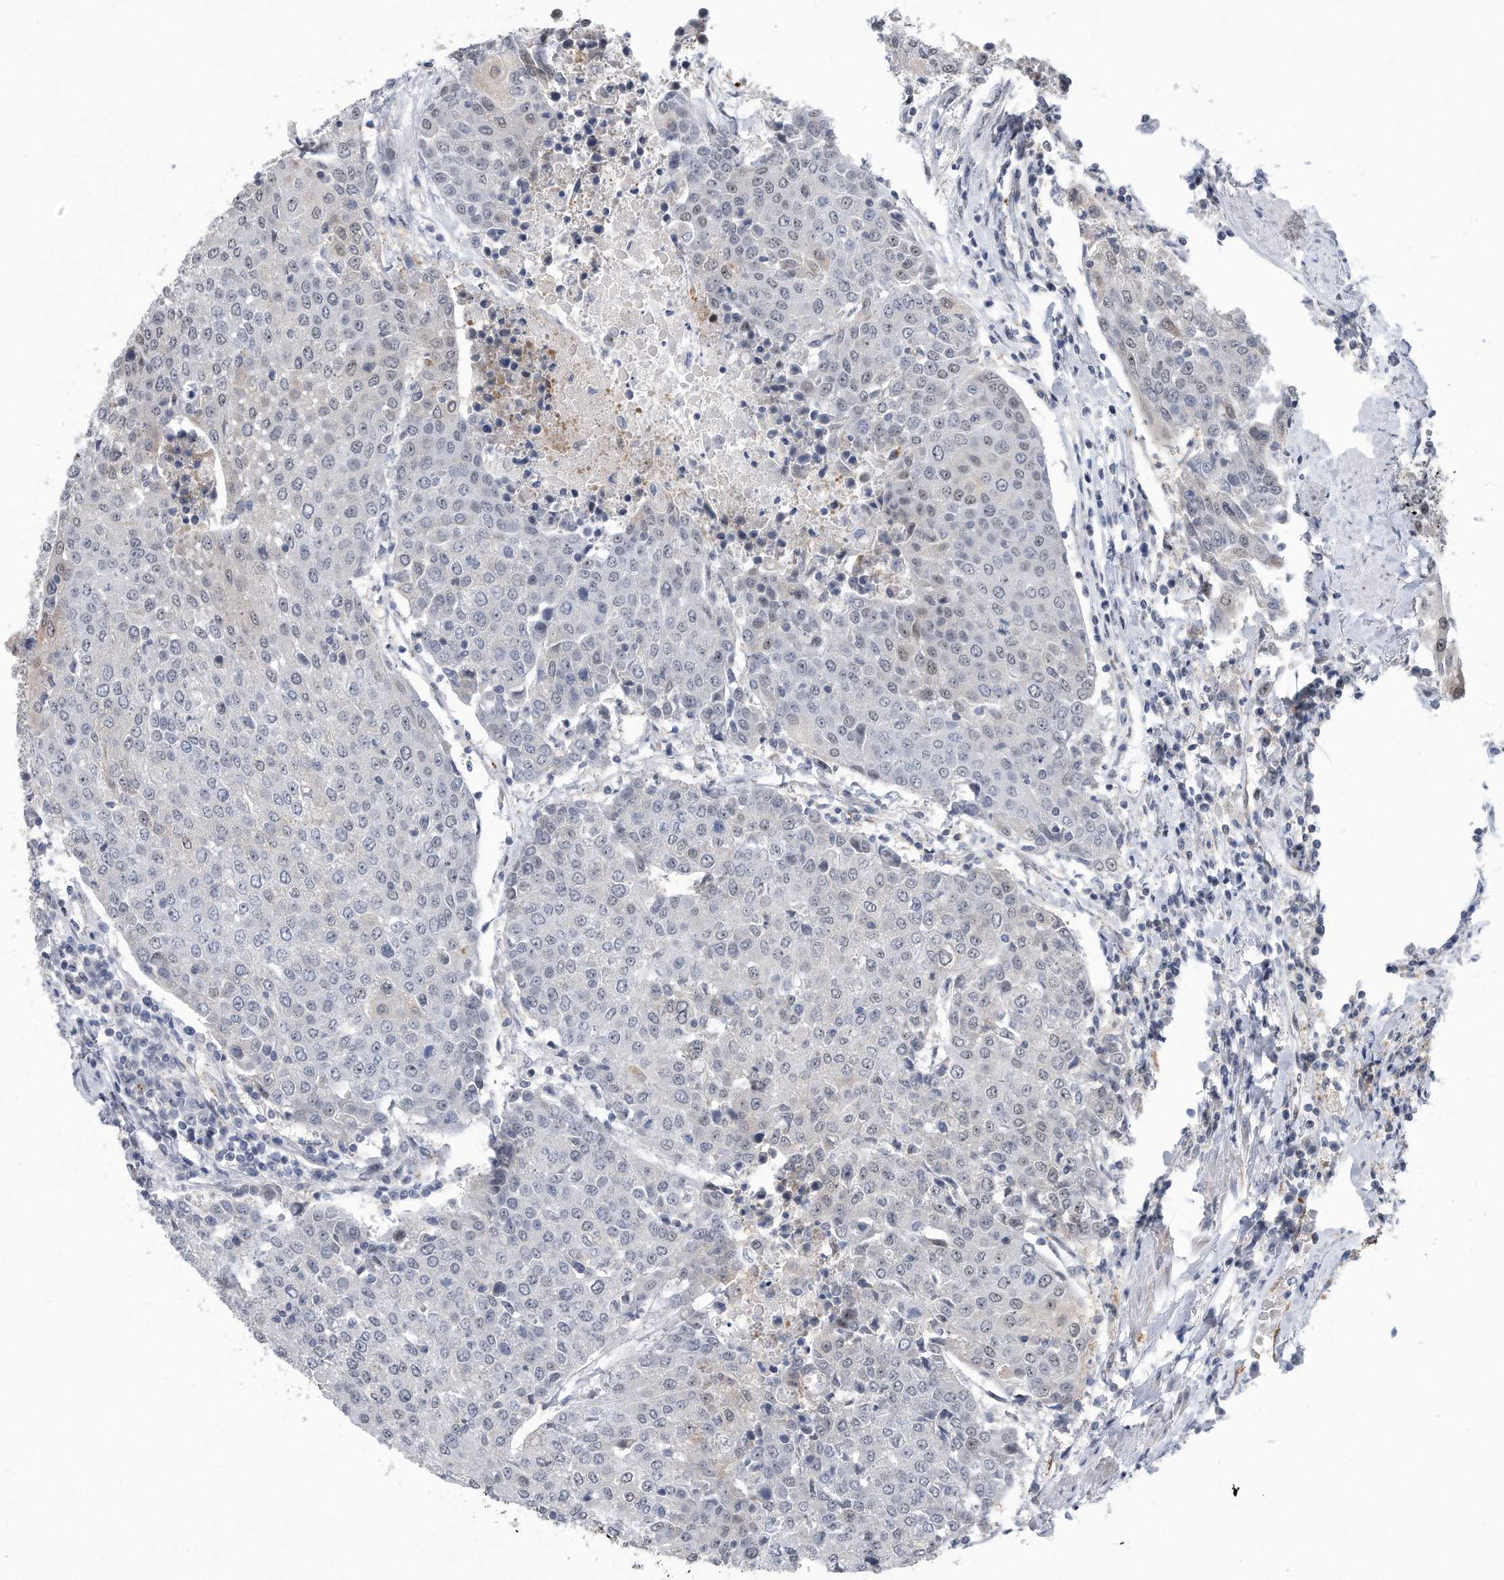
{"staining": {"intensity": "negative", "quantity": "none", "location": "none"}, "tissue": "urothelial cancer", "cell_type": "Tumor cells", "image_type": "cancer", "snomed": [{"axis": "morphology", "description": "Urothelial carcinoma, High grade"}, {"axis": "topography", "description": "Urinary bladder"}], "caption": "This is a micrograph of IHC staining of urothelial cancer, which shows no staining in tumor cells.", "gene": "PGBD2", "patient": {"sex": "female", "age": 85}}